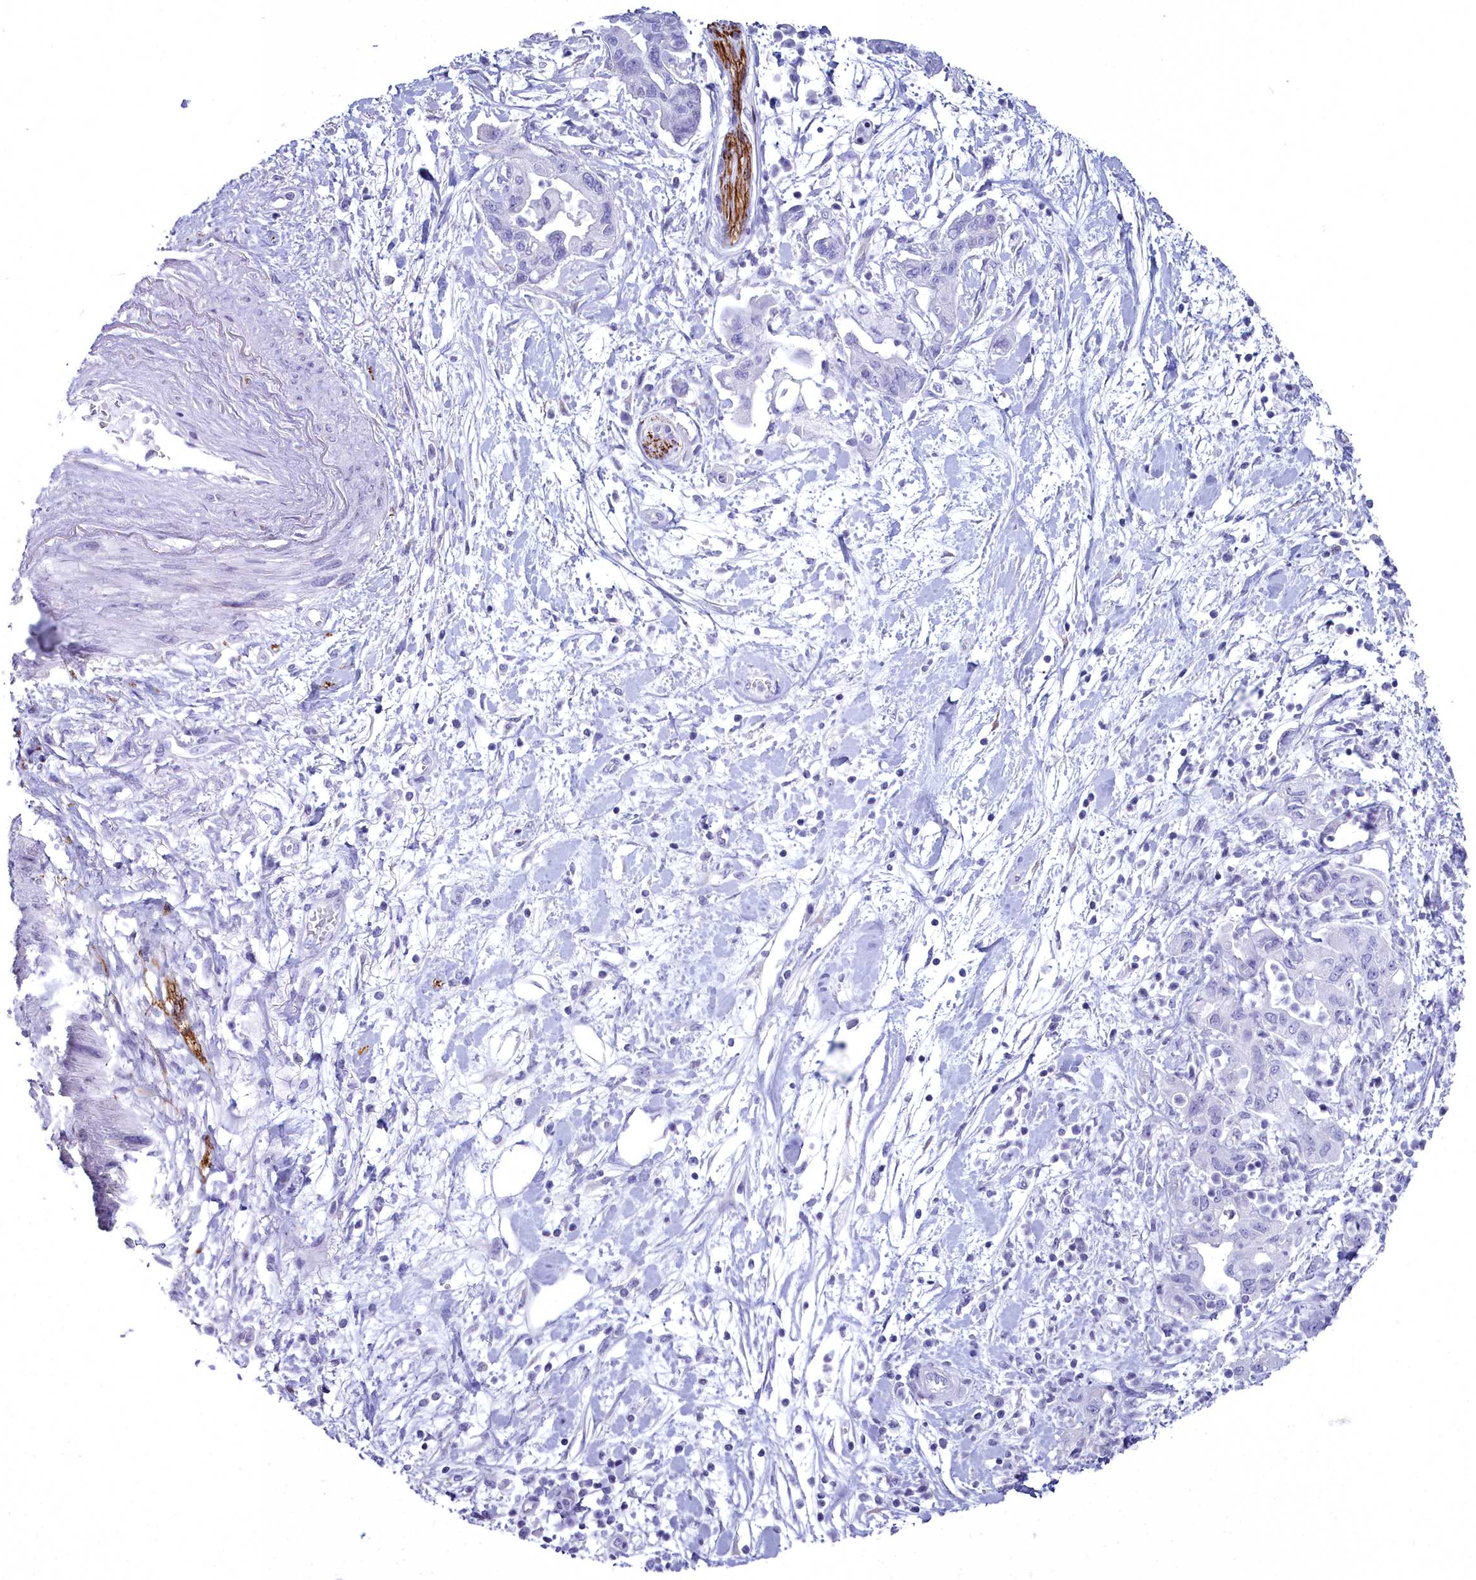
{"staining": {"intensity": "negative", "quantity": "none", "location": "none"}, "tissue": "pancreatic cancer", "cell_type": "Tumor cells", "image_type": "cancer", "snomed": [{"axis": "morphology", "description": "Adenocarcinoma, NOS"}, {"axis": "topography", "description": "Pancreas"}], "caption": "High power microscopy image of an IHC photomicrograph of pancreatic adenocarcinoma, revealing no significant positivity in tumor cells. (DAB immunohistochemistry with hematoxylin counter stain).", "gene": "MAP6", "patient": {"sex": "female", "age": 73}}